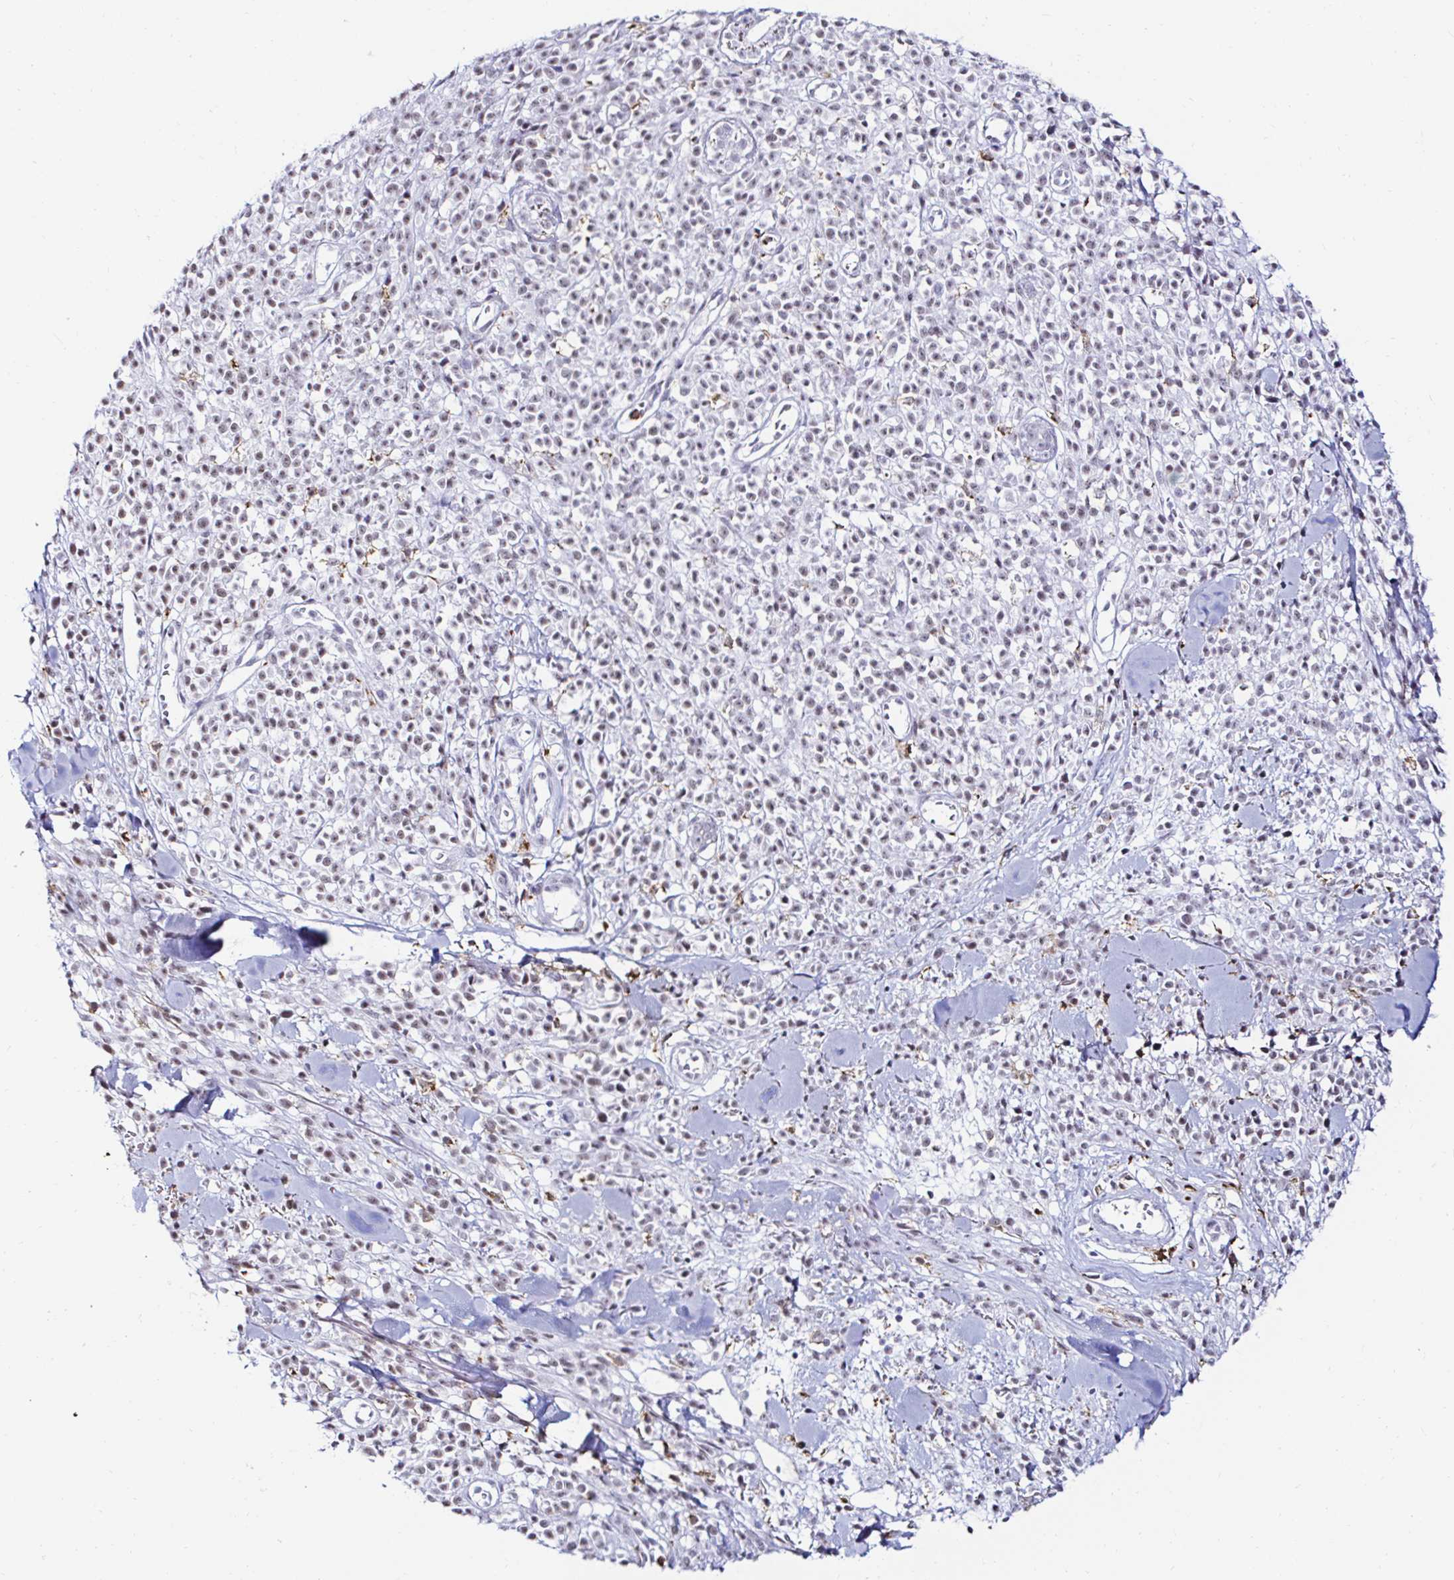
{"staining": {"intensity": "negative", "quantity": "none", "location": "none"}, "tissue": "melanoma", "cell_type": "Tumor cells", "image_type": "cancer", "snomed": [{"axis": "morphology", "description": "Malignant melanoma, NOS"}, {"axis": "topography", "description": "Skin"}, {"axis": "topography", "description": "Skin of trunk"}], "caption": "Human malignant melanoma stained for a protein using immunohistochemistry reveals no staining in tumor cells.", "gene": "CYBB", "patient": {"sex": "male", "age": 74}}